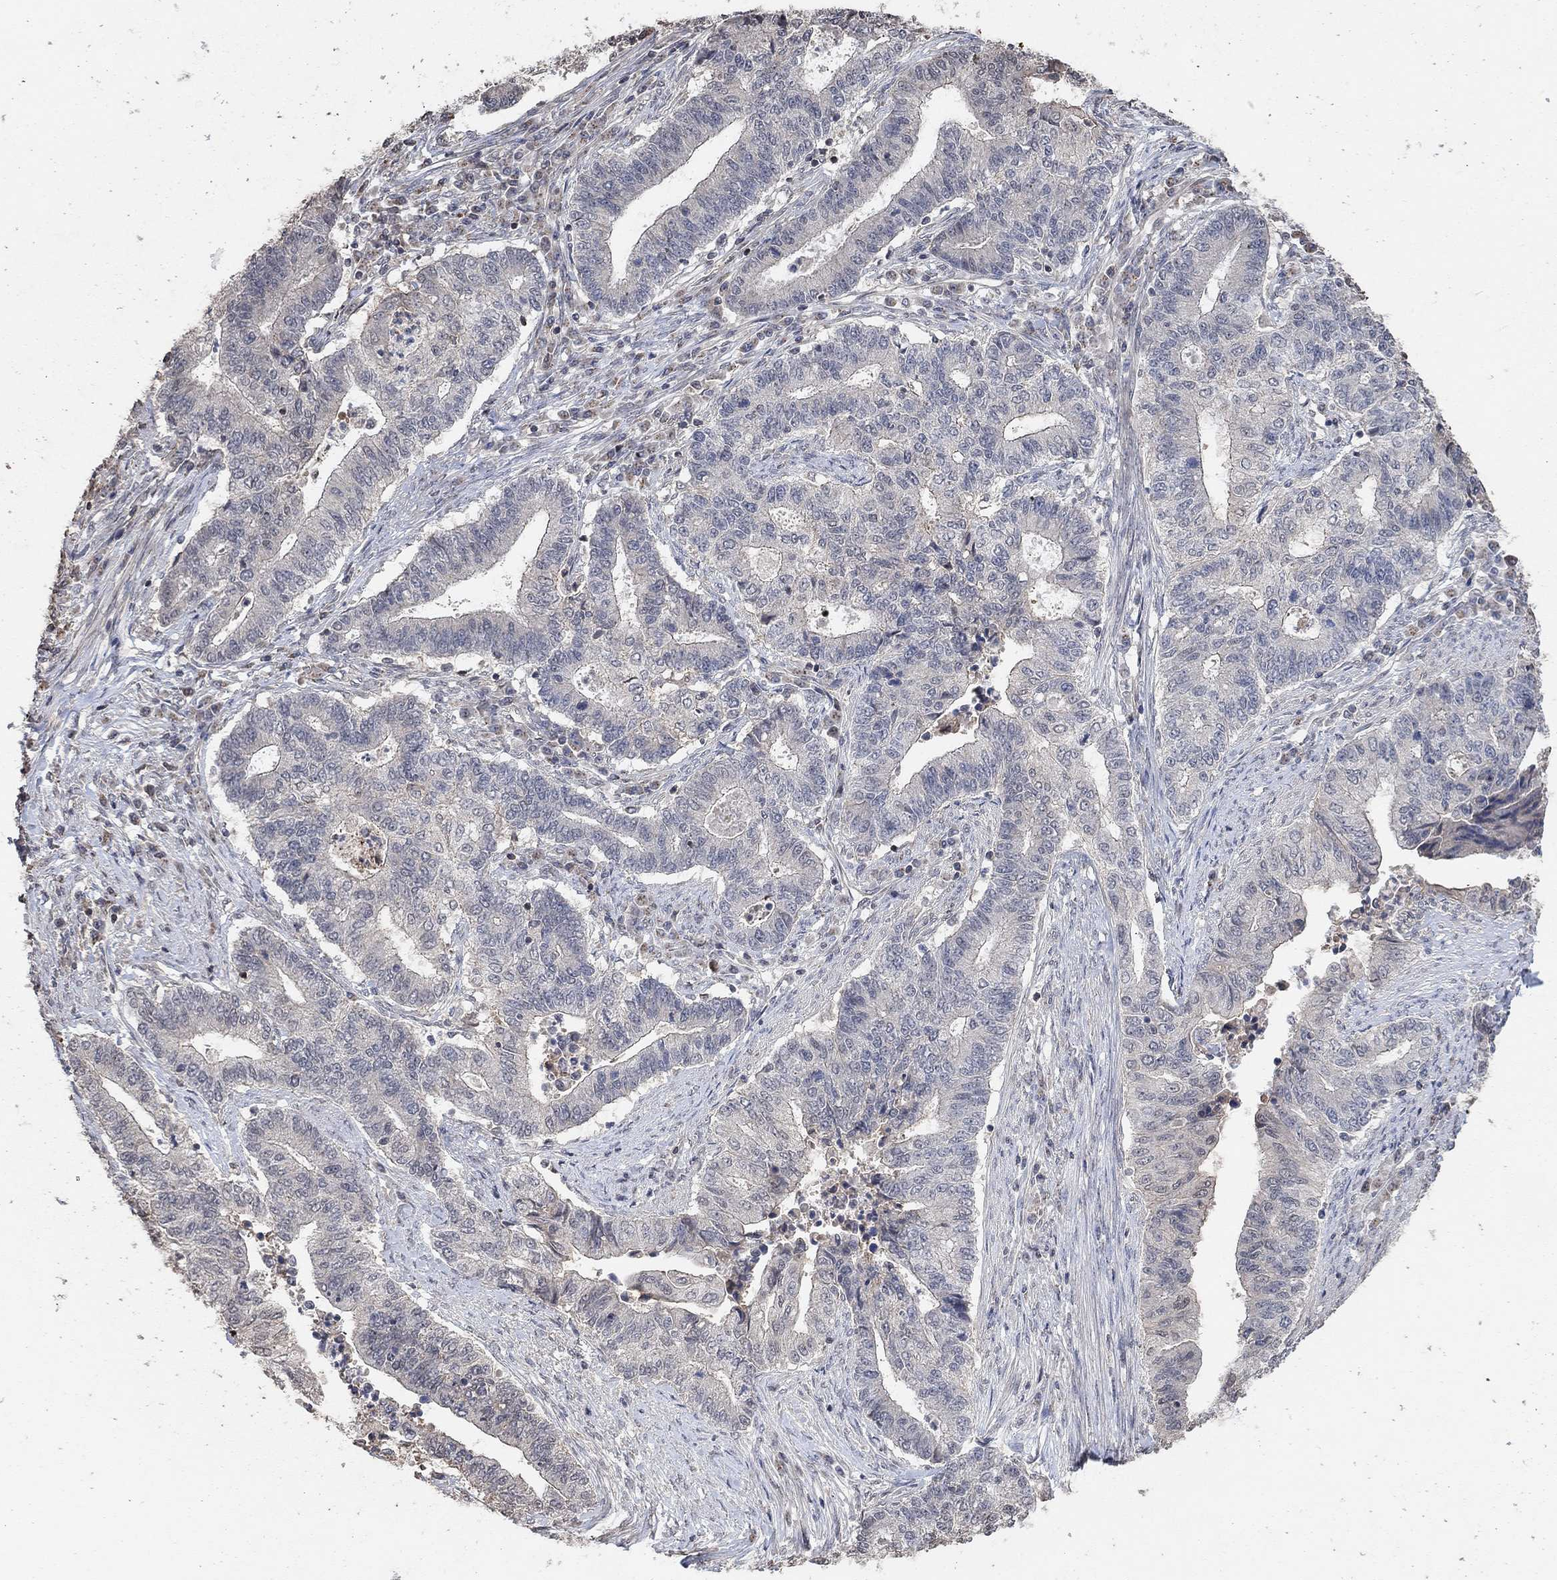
{"staining": {"intensity": "negative", "quantity": "none", "location": "none"}, "tissue": "endometrial cancer", "cell_type": "Tumor cells", "image_type": "cancer", "snomed": [{"axis": "morphology", "description": "Adenocarcinoma, NOS"}, {"axis": "topography", "description": "Uterus"}, {"axis": "topography", "description": "Endometrium"}], "caption": "This is an immunohistochemistry (IHC) histopathology image of human endometrial cancer (adenocarcinoma). There is no staining in tumor cells.", "gene": "UNC5B", "patient": {"sex": "female", "age": 54}}